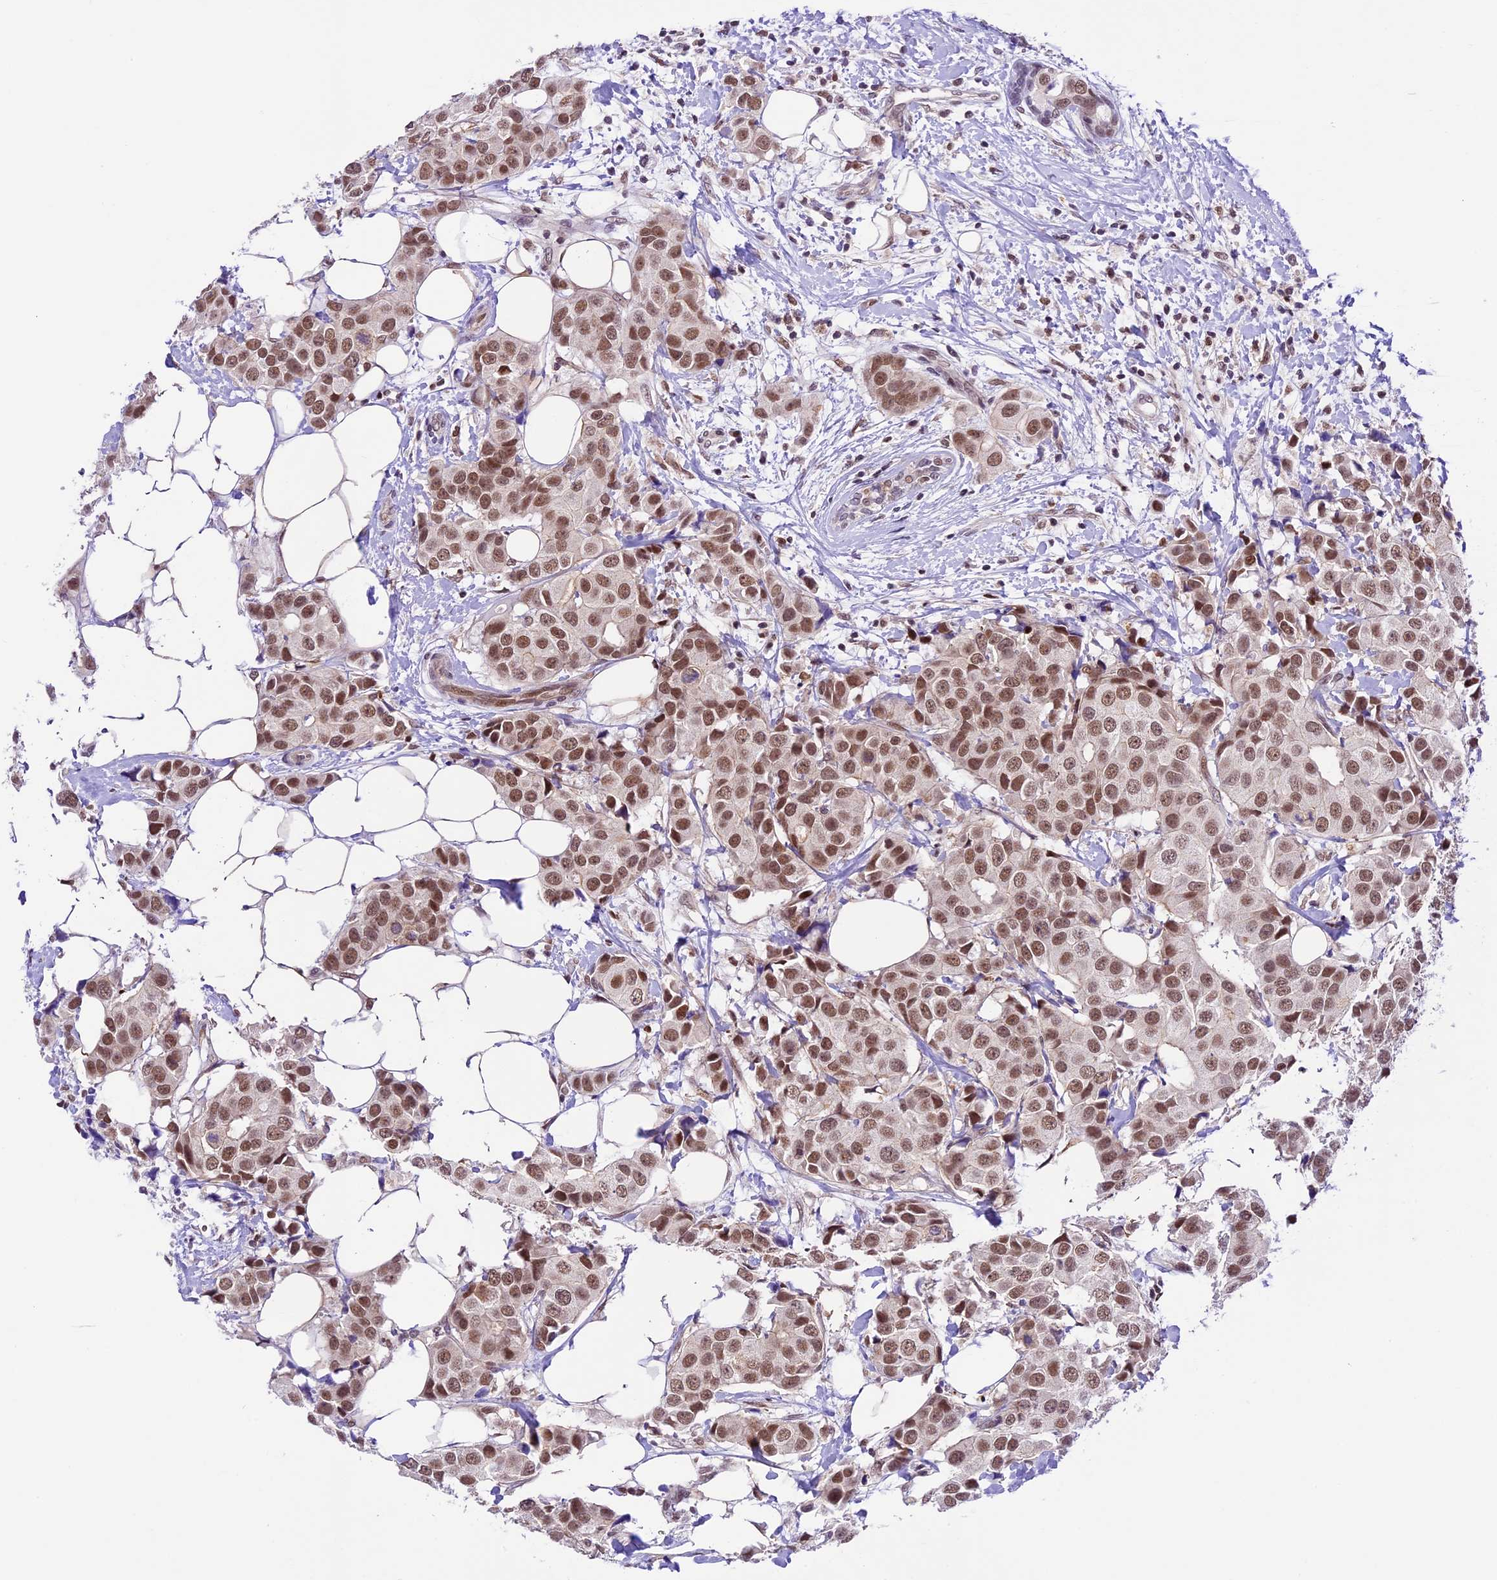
{"staining": {"intensity": "moderate", "quantity": ">75%", "location": "nuclear"}, "tissue": "breast cancer", "cell_type": "Tumor cells", "image_type": "cancer", "snomed": [{"axis": "morphology", "description": "Normal tissue, NOS"}, {"axis": "morphology", "description": "Duct carcinoma"}, {"axis": "topography", "description": "Breast"}], "caption": "Moderate nuclear positivity is seen in approximately >75% of tumor cells in breast intraductal carcinoma. (brown staining indicates protein expression, while blue staining denotes nuclei).", "gene": "SHKBP1", "patient": {"sex": "female", "age": 39}}